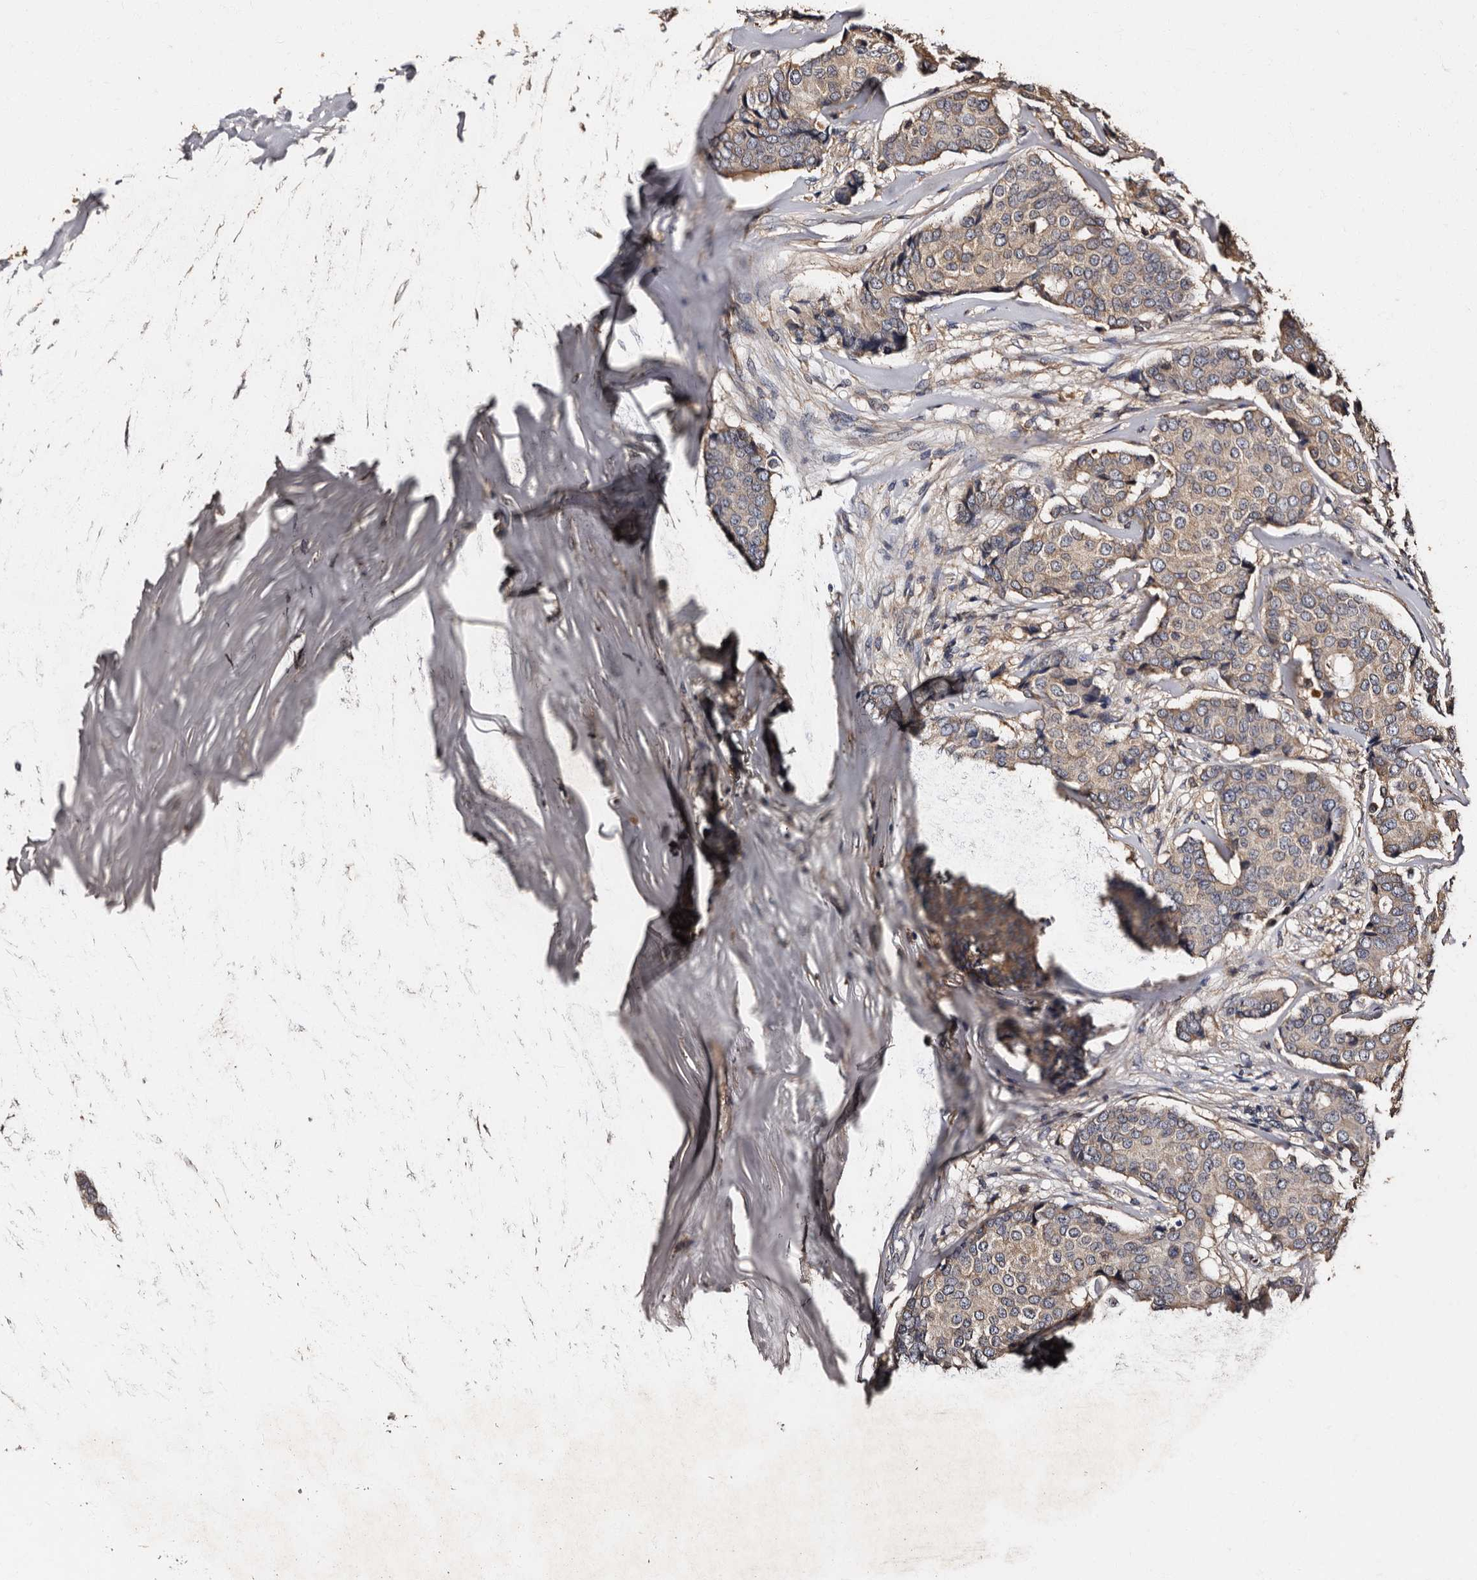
{"staining": {"intensity": "weak", "quantity": "25%-75%", "location": "cytoplasmic/membranous"}, "tissue": "breast cancer", "cell_type": "Tumor cells", "image_type": "cancer", "snomed": [{"axis": "morphology", "description": "Duct carcinoma"}, {"axis": "topography", "description": "Breast"}], "caption": "Breast cancer tissue shows weak cytoplasmic/membranous positivity in about 25%-75% of tumor cells", "gene": "ADCK5", "patient": {"sex": "female", "age": 75}}